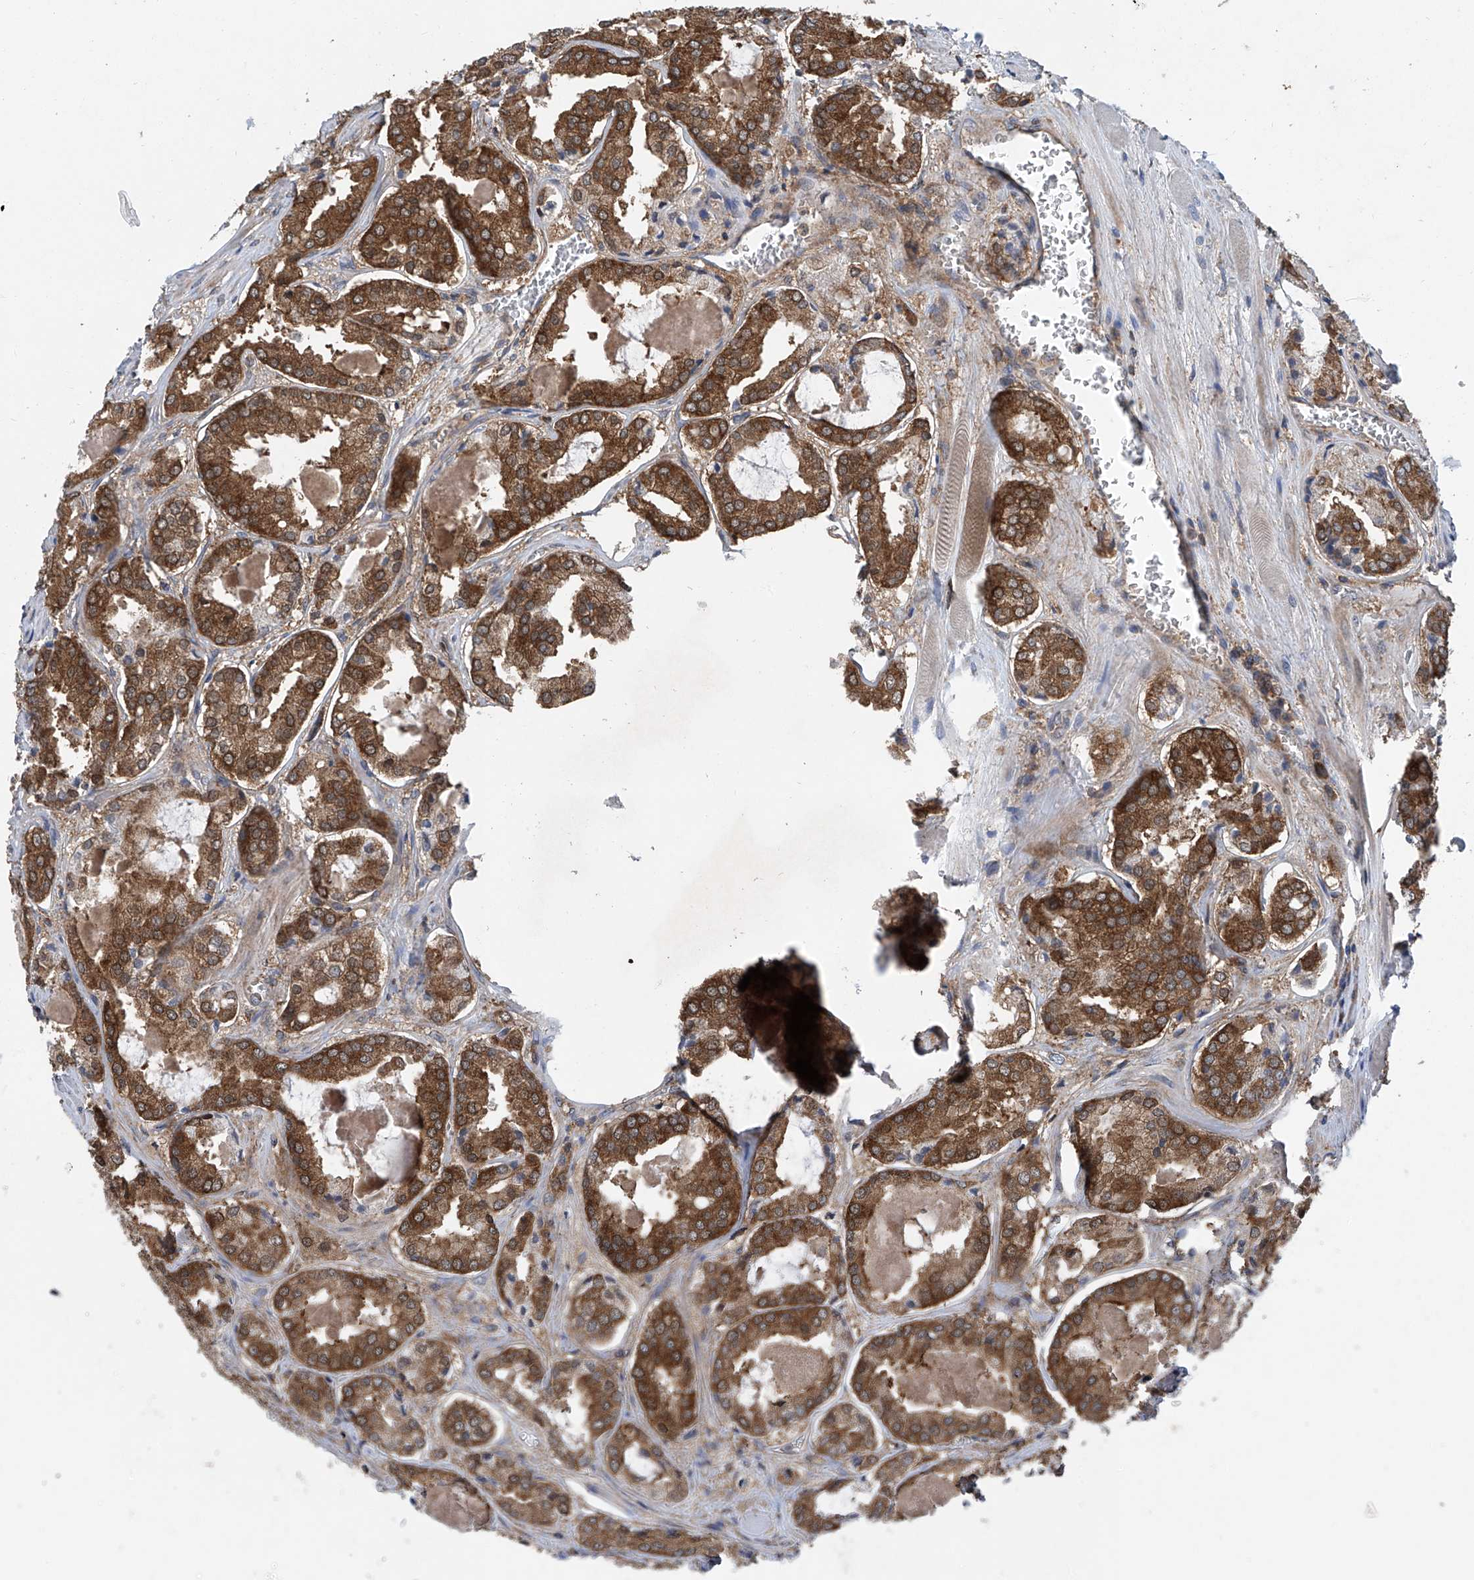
{"staining": {"intensity": "strong", "quantity": ">75%", "location": "cytoplasmic/membranous"}, "tissue": "prostate cancer", "cell_type": "Tumor cells", "image_type": "cancer", "snomed": [{"axis": "morphology", "description": "Adenocarcinoma, Low grade"}, {"axis": "topography", "description": "Prostate"}], "caption": "Protein staining demonstrates strong cytoplasmic/membranous expression in approximately >75% of tumor cells in prostate cancer.", "gene": "SMAP1", "patient": {"sex": "male", "age": 67}}